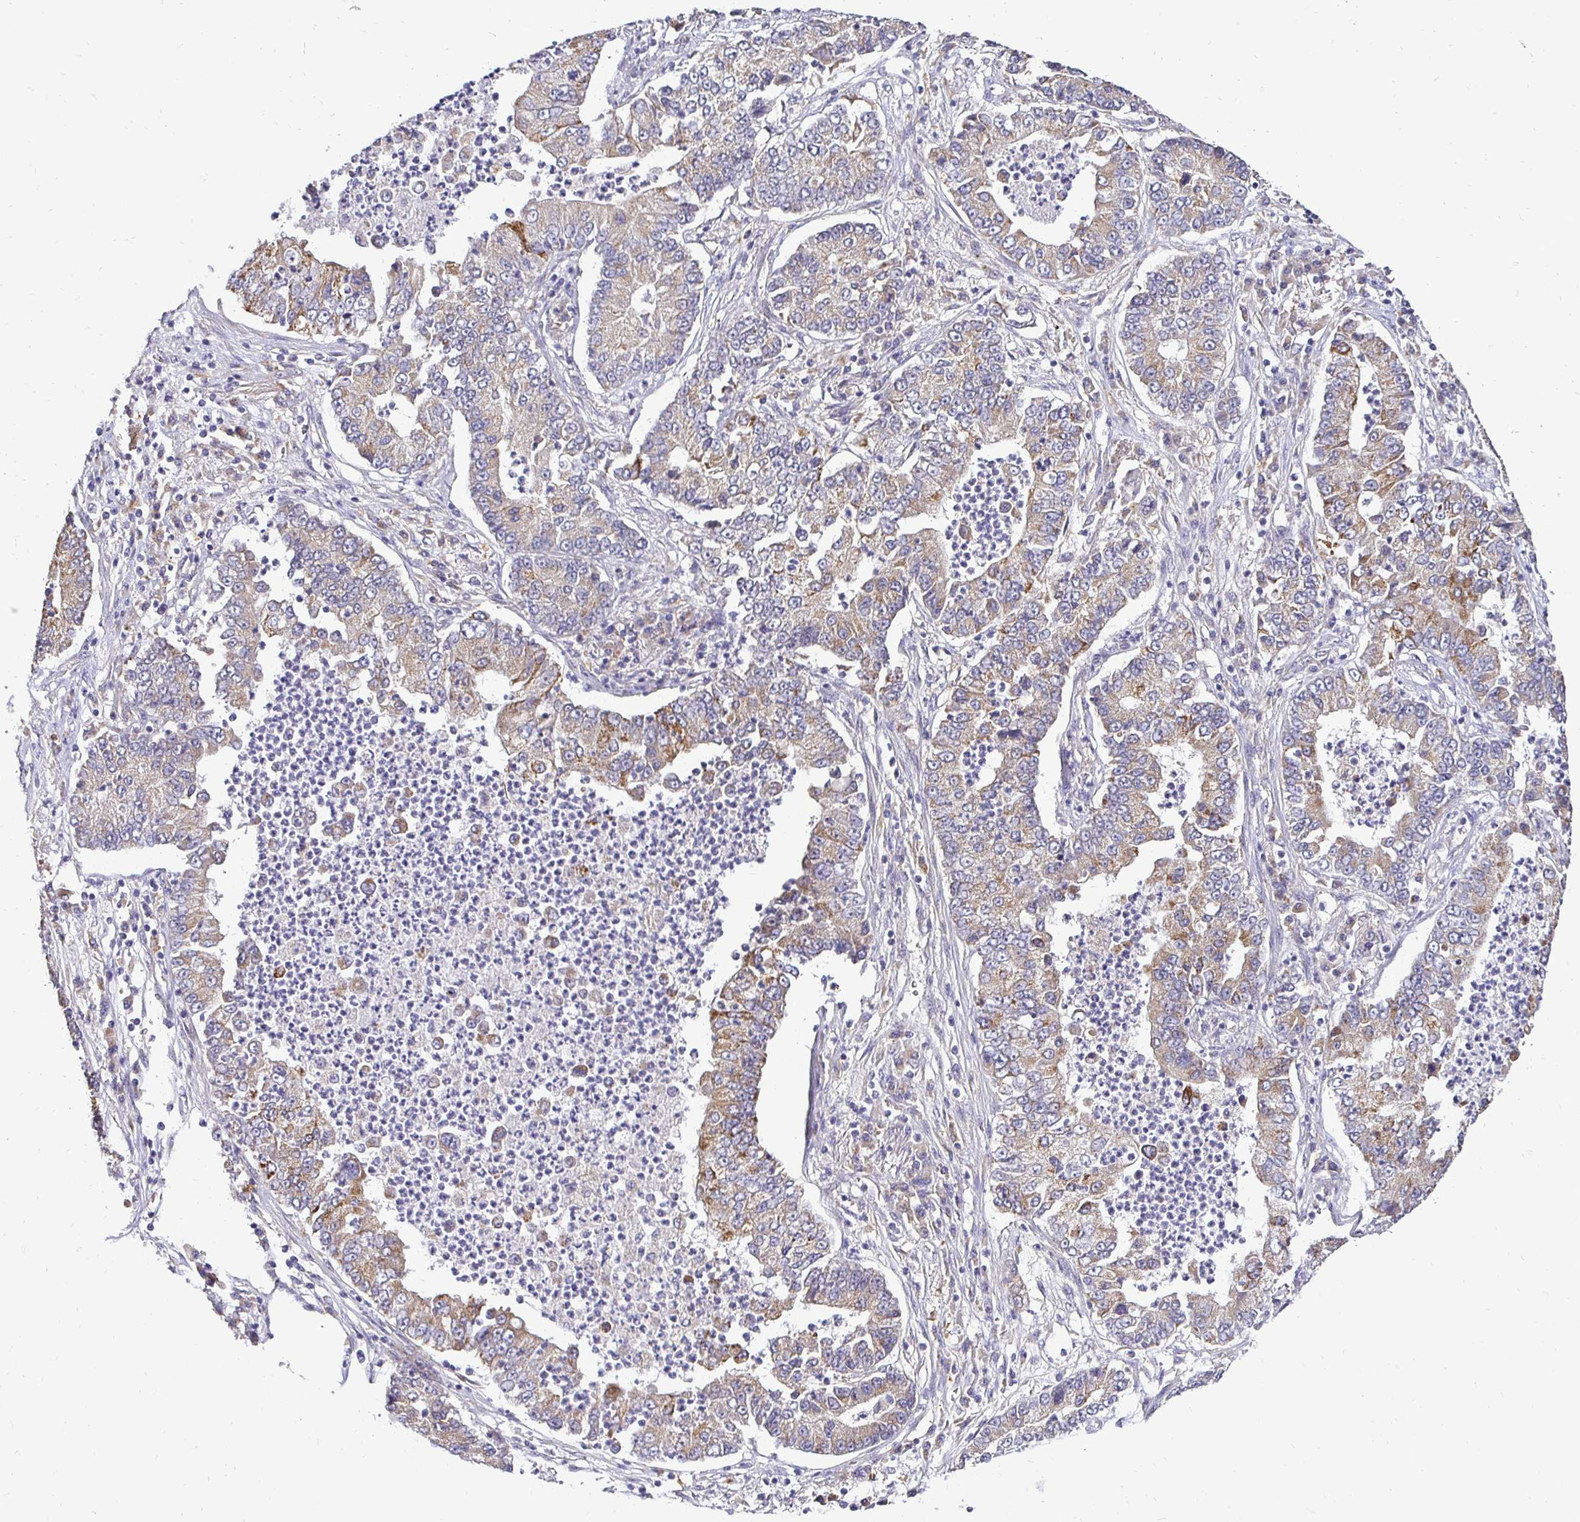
{"staining": {"intensity": "moderate", "quantity": "25%-75%", "location": "cytoplasmic/membranous"}, "tissue": "lung cancer", "cell_type": "Tumor cells", "image_type": "cancer", "snomed": [{"axis": "morphology", "description": "Adenocarcinoma, NOS"}, {"axis": "topography", "description": "Lung"}], "caption": "Protein expression analysis of human lung cancer reveals moderate cytoplasmic/membranous positivity in about 25%-75% of tumor cells.", "gene": "RHEBL1", "patient": {"sex": "female", "age": 57}}